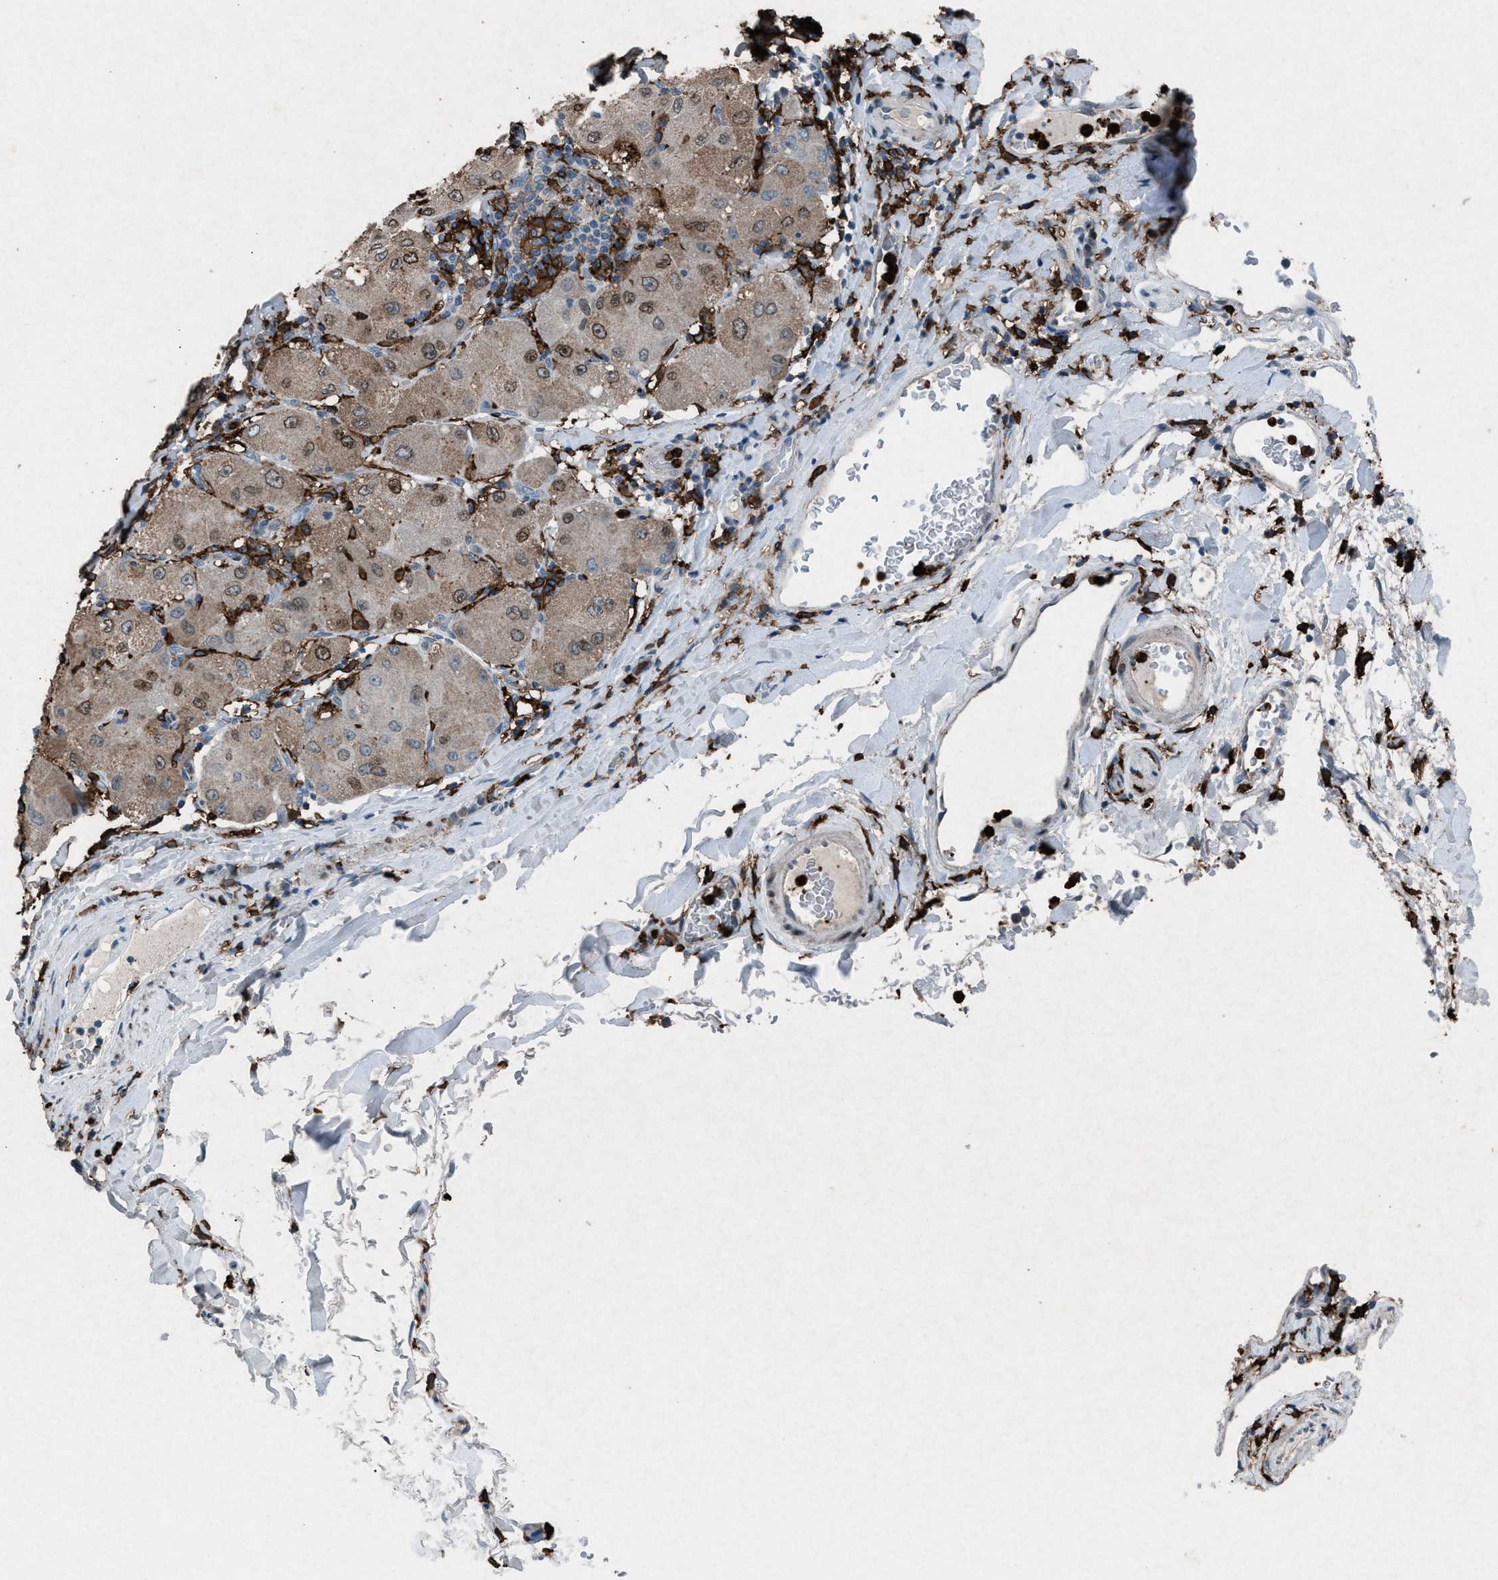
{"staining": {"intensity": "weak", "quantity": ">75%", "location": "cytoplasmic/membranous,nuclear"}, "tissue": "liver cancer", "cell_type": "Tumor cells", "image_type": "cancer", "snomed": [{"axis": "morphology", "description": "Carcinoma, Hepatocellular, NOS"}, {"axis": "topography", "description": "Liver"}], "caption": "High-power microscopy captured an immunohistochemistry (IHC) image of liver hepatocellular carcinoma, revealing weak cytoplasmic/membranous and nuclear staining in approximately >75% of tumor cells. (IHC, brightfield microscopy, high magnification).", "gene": "FCER1G", "patient": {"sex": "male", "age": 80}}